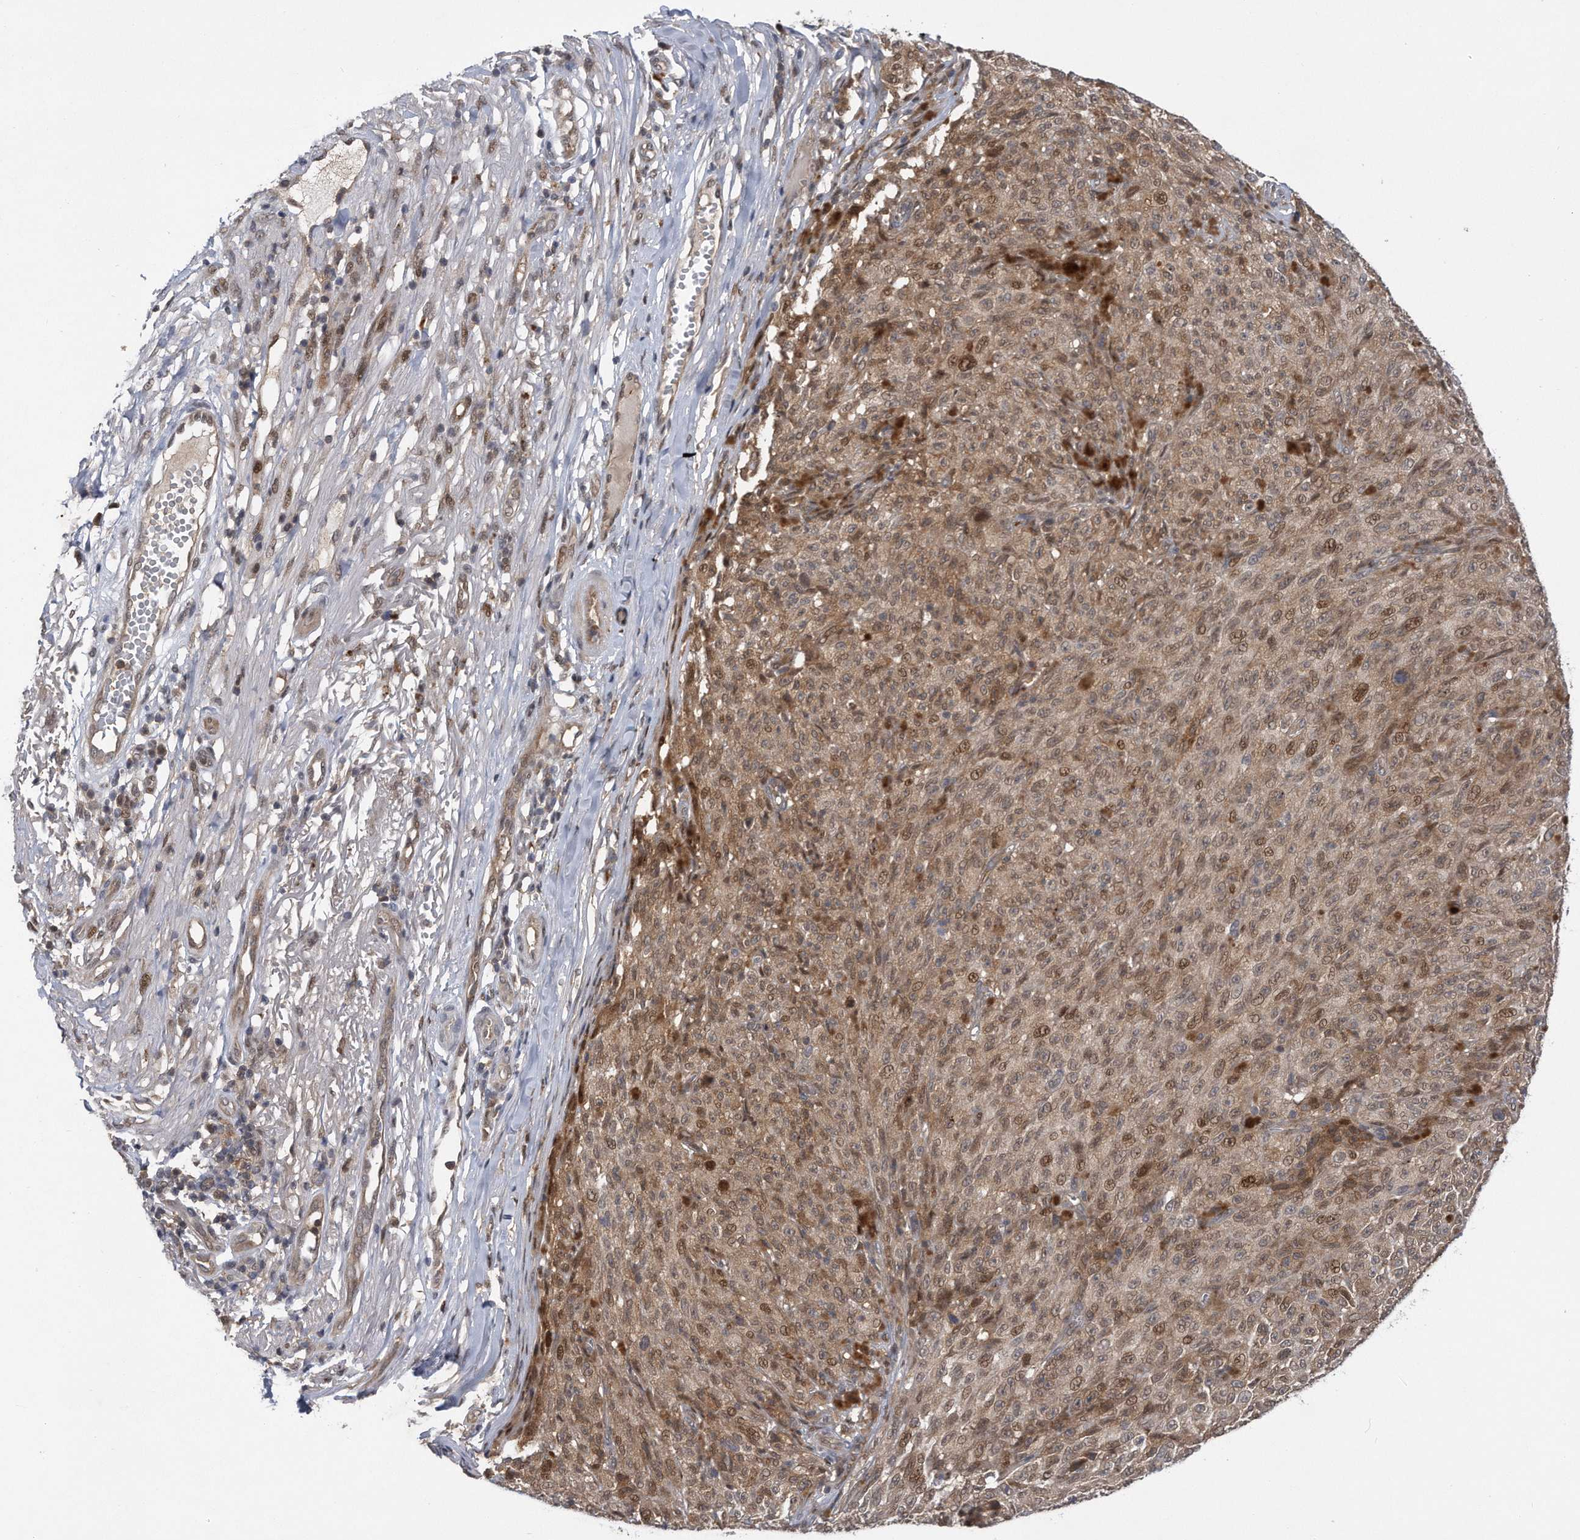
{"staining": {"intensity": "moderate", "quantity": ">75%", "location": "cytoplasmic/membranous,nuclear"}, "tissue": "melanoma", "cell_type": "Tumor cells", "image_type": "cancer", "snomed": [{"axis": "morphology", "description": "Malignant melanoma, NOS"}, {"axis": "topography", "description": "Skin"}], "caption": "A photomicrograph of malignant melanoma stained for a protein displays moderate cytoplasmic/membranous and nuclear brown staining in tumor cells.", "gene": "RWDD2A", "patient": {"sex": "female", "age": 82}}